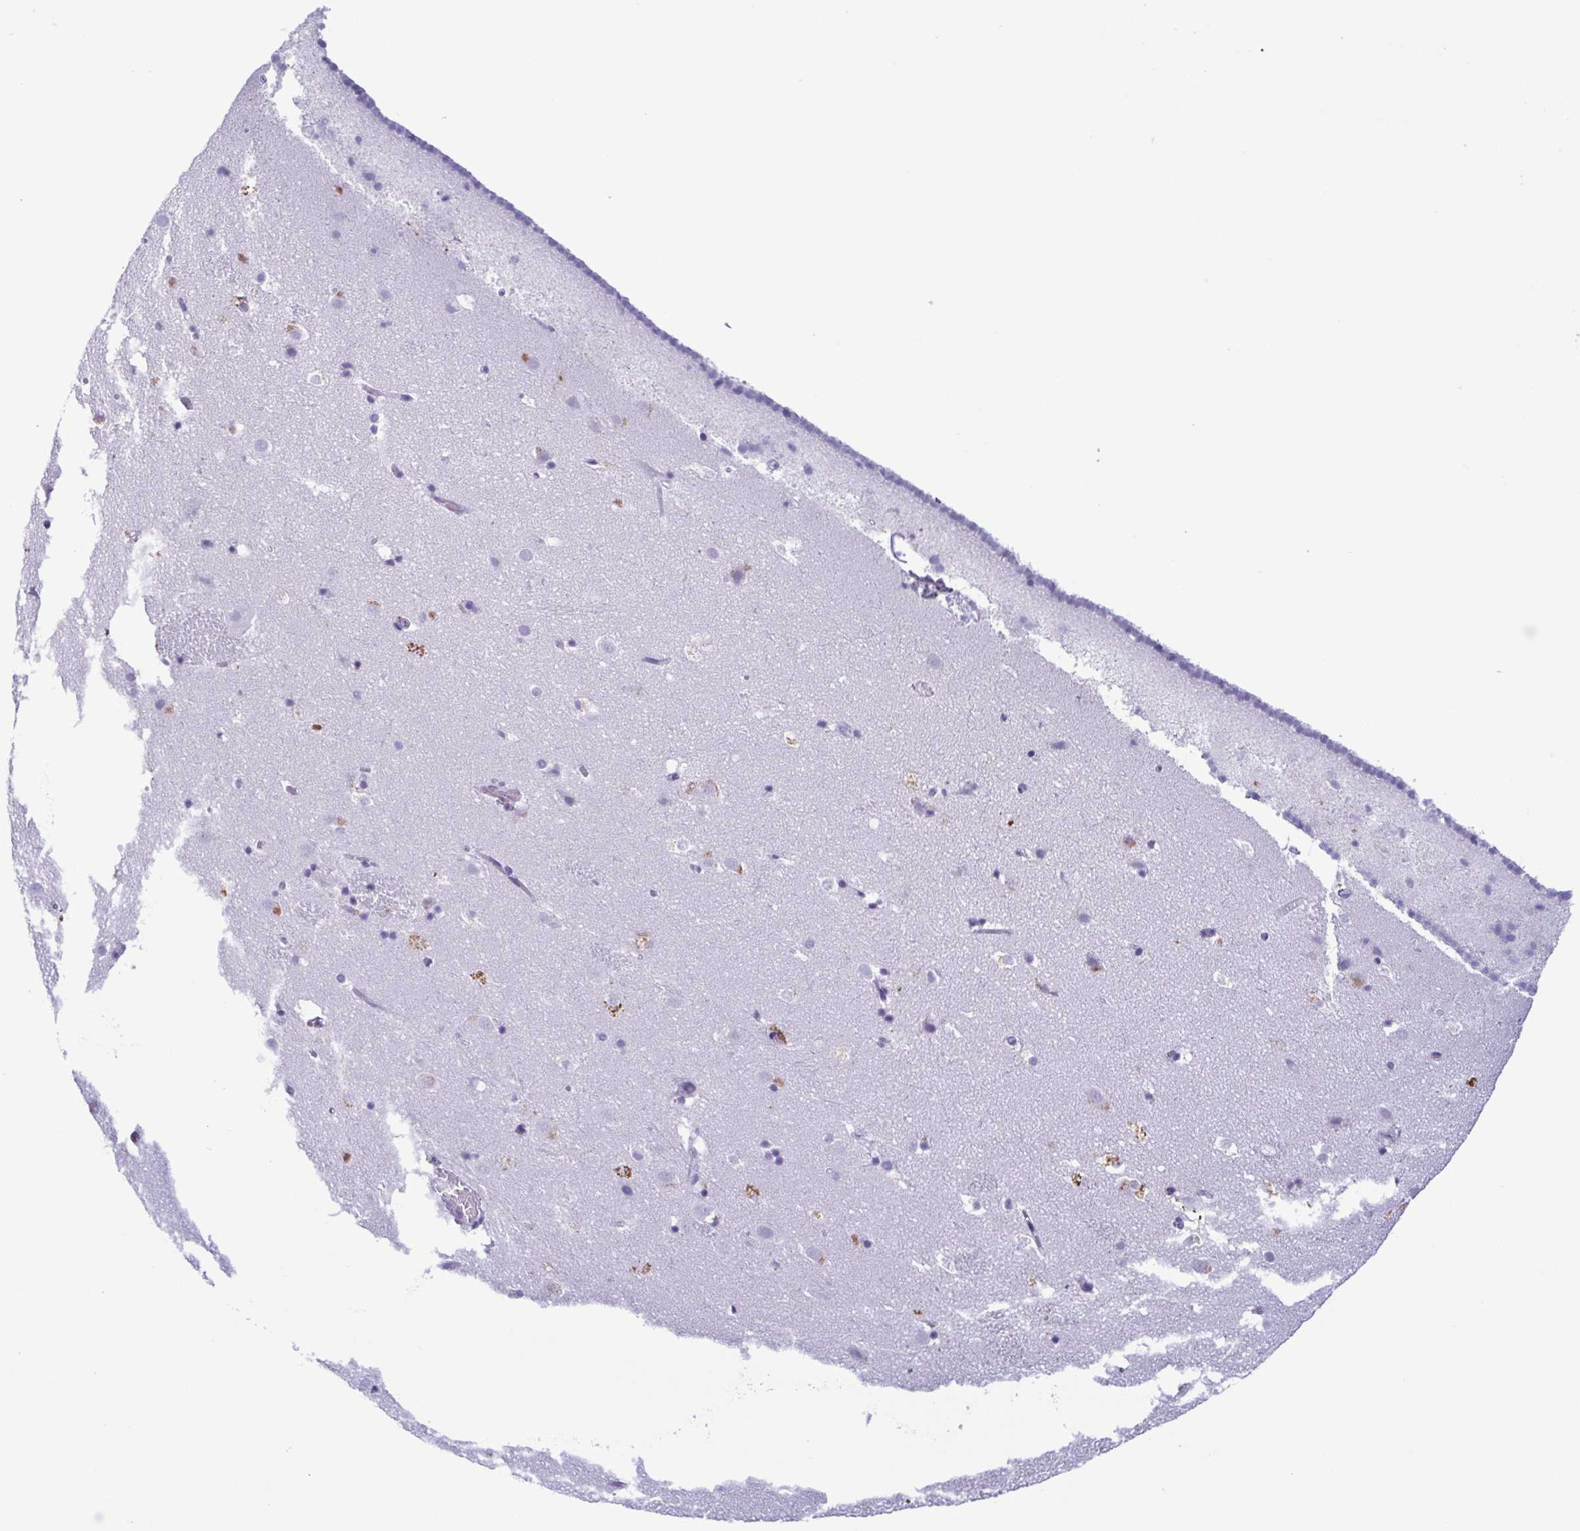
{"staining": {"intensity": "negative", "quantity": "none", "location": "none"}, "tissue": "caudate", "cell_type": "Glial cells", "image_type": "normal", "snomed": [{"axis": "morphology", "description": "Normal tissue, NOS"}, {"axis": "topography", "description": "Lateral ventricle wall"}], "caption": "High magnification brightfield microscopy of normal caudate stained with DAB (3,3'-diaminobenzidine) (brown) and counterstained with hematoxylin (blue): glial cells show no significant expression. The staining was performed using DAB to visualize the protein expression in brown, while the nuclei were stained in blue with hematoxylin (Magnification: 20x).", "gene": "LTF", "patient": {"sex": "male", "age": 37}}